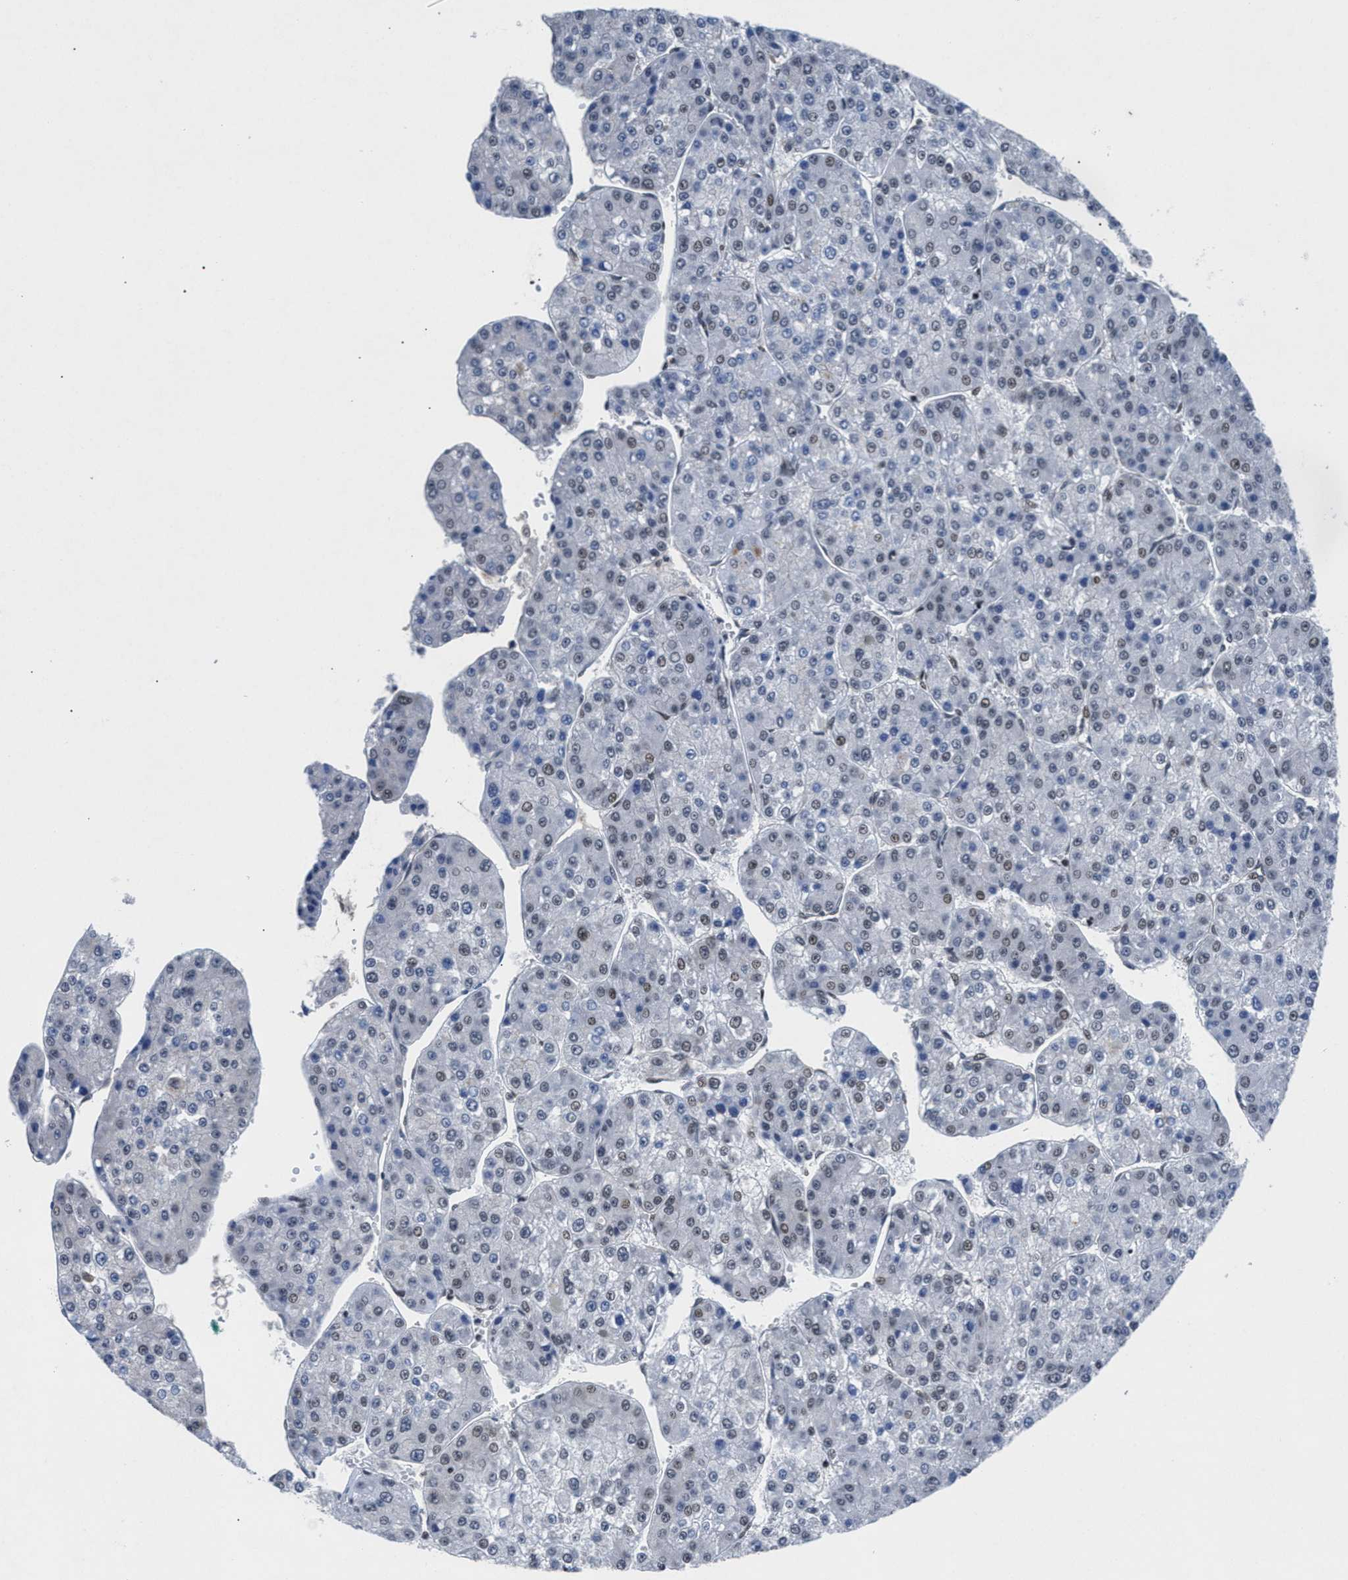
{"staining": {"intensity": "weak", "quantity": "25%-75%", "location": "nuclear"}, "tissue": "liver cancer", "cell_type": "Tumor cells", "image_type": "cancer", "snomed": [{"axis": "morphology", "description": "Carcinoma, Hepatocellular, NOS"}, {"axis": "topography", "description": "Liver"}], "caption": "A low amount of weak nuclear positivity is present in approximately 25%-75% of tumor cells in liver cancer (hepatocellular carcinoma) tissue.", "gene": "WDR81", "patient": {"sex": "female", "age": 73}}